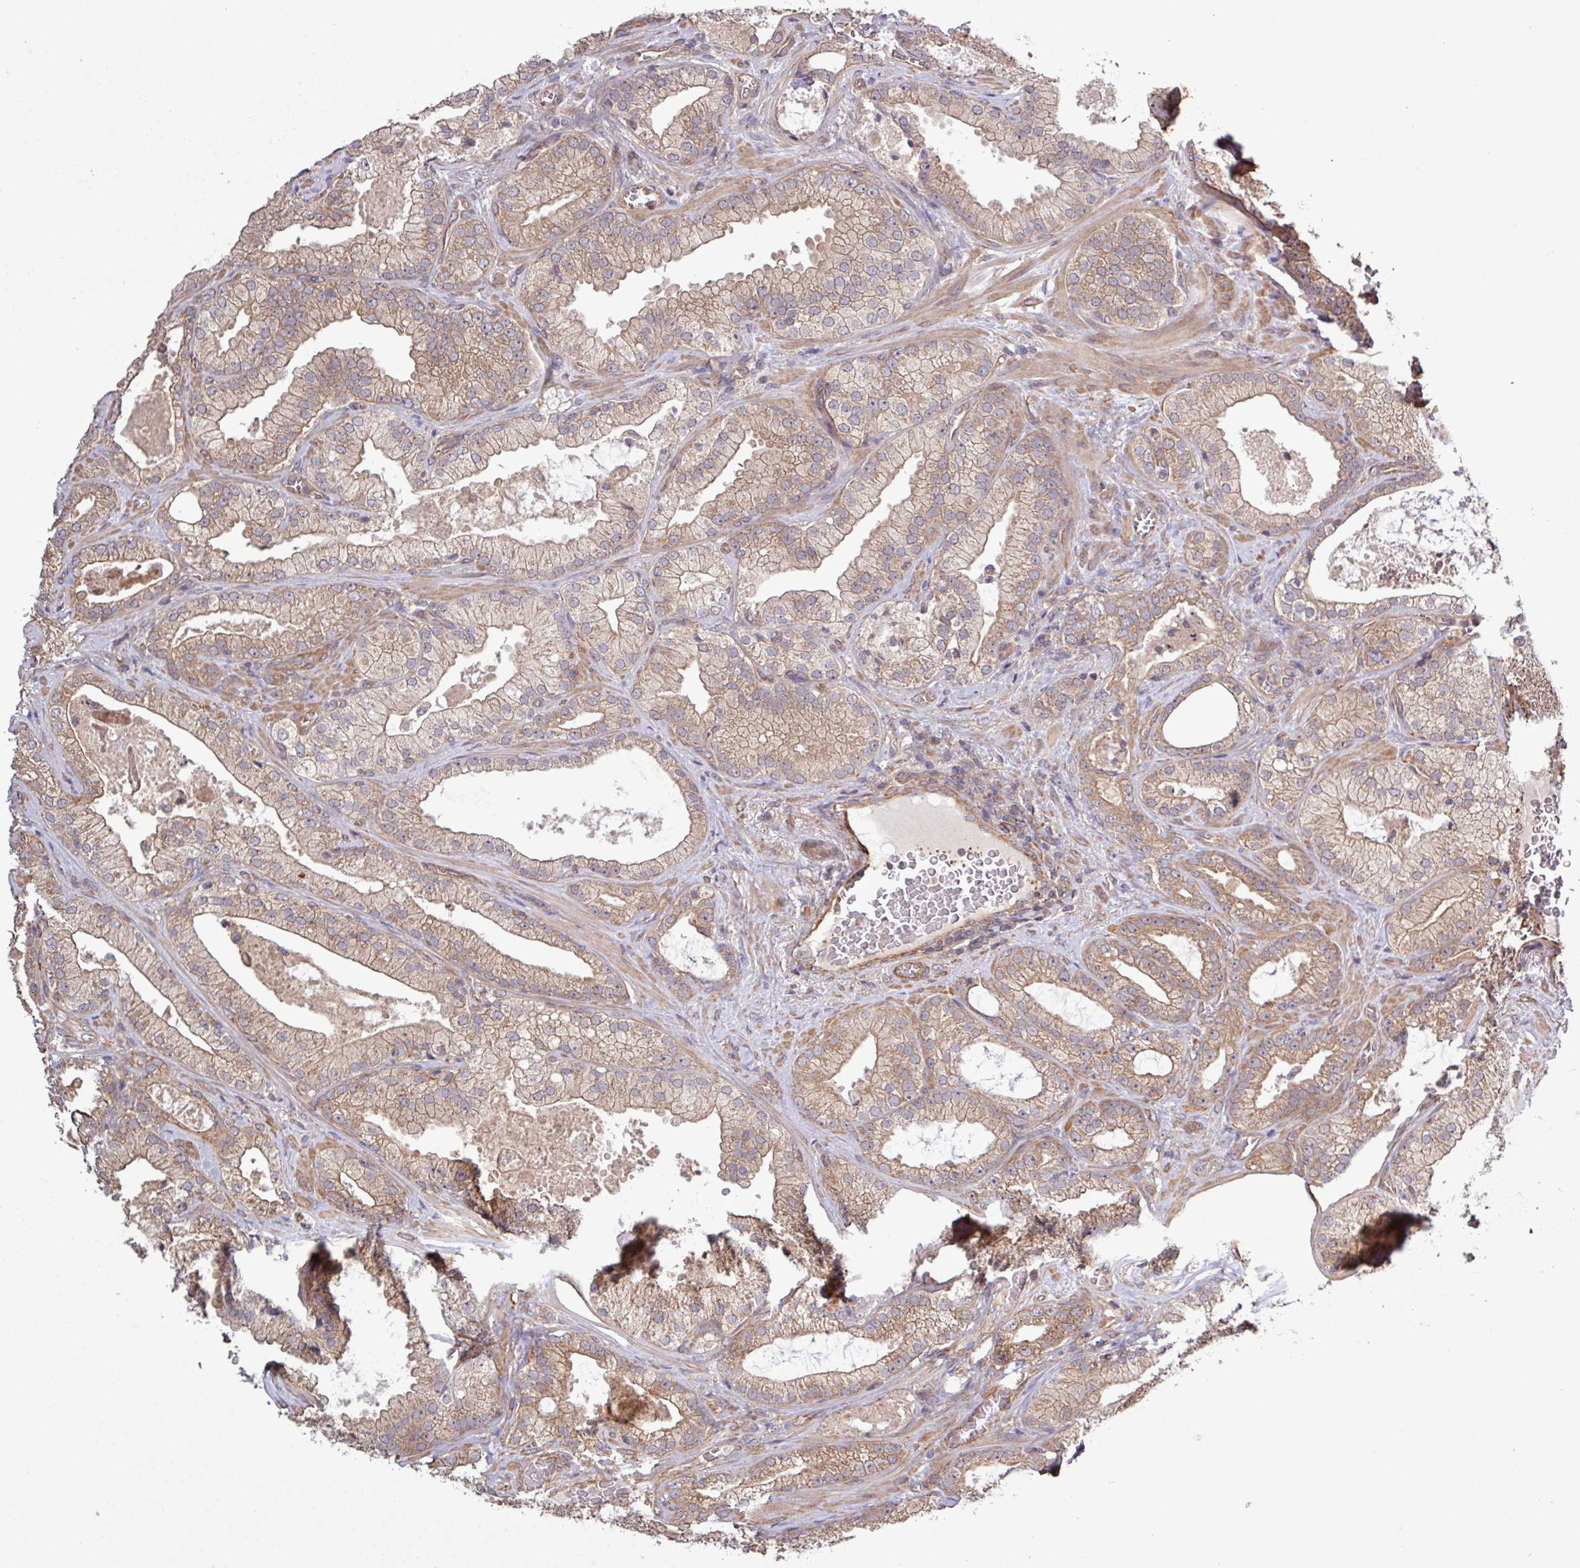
{"staining": {"intensity": "moderate", "quantity": ">75%", "location": "cytoplasmic/membranous"}, "tissue": "prostate cancer", "cell_type": "Tumor cells", "image_type": "cancer", "snomed": [{"axis": "morphology", "description": "Adenocarcinoma, High grade"}, {"axis": "topography", "description": "Prostate"}], "caption": "Immunohistochemistry histopathology image of neoplastic tissue: prostate cancer (adenocarcinoma (high-grade)) stained using IHC exhibits medium levels of moderate protein expression localized specifically in the cytoplasmic/membranous of tumor cells, appearing as a cytoplasmic/membranous brown color.", "gene": "TRABD2A", "patient": {"sex": "male", "age": 68}}